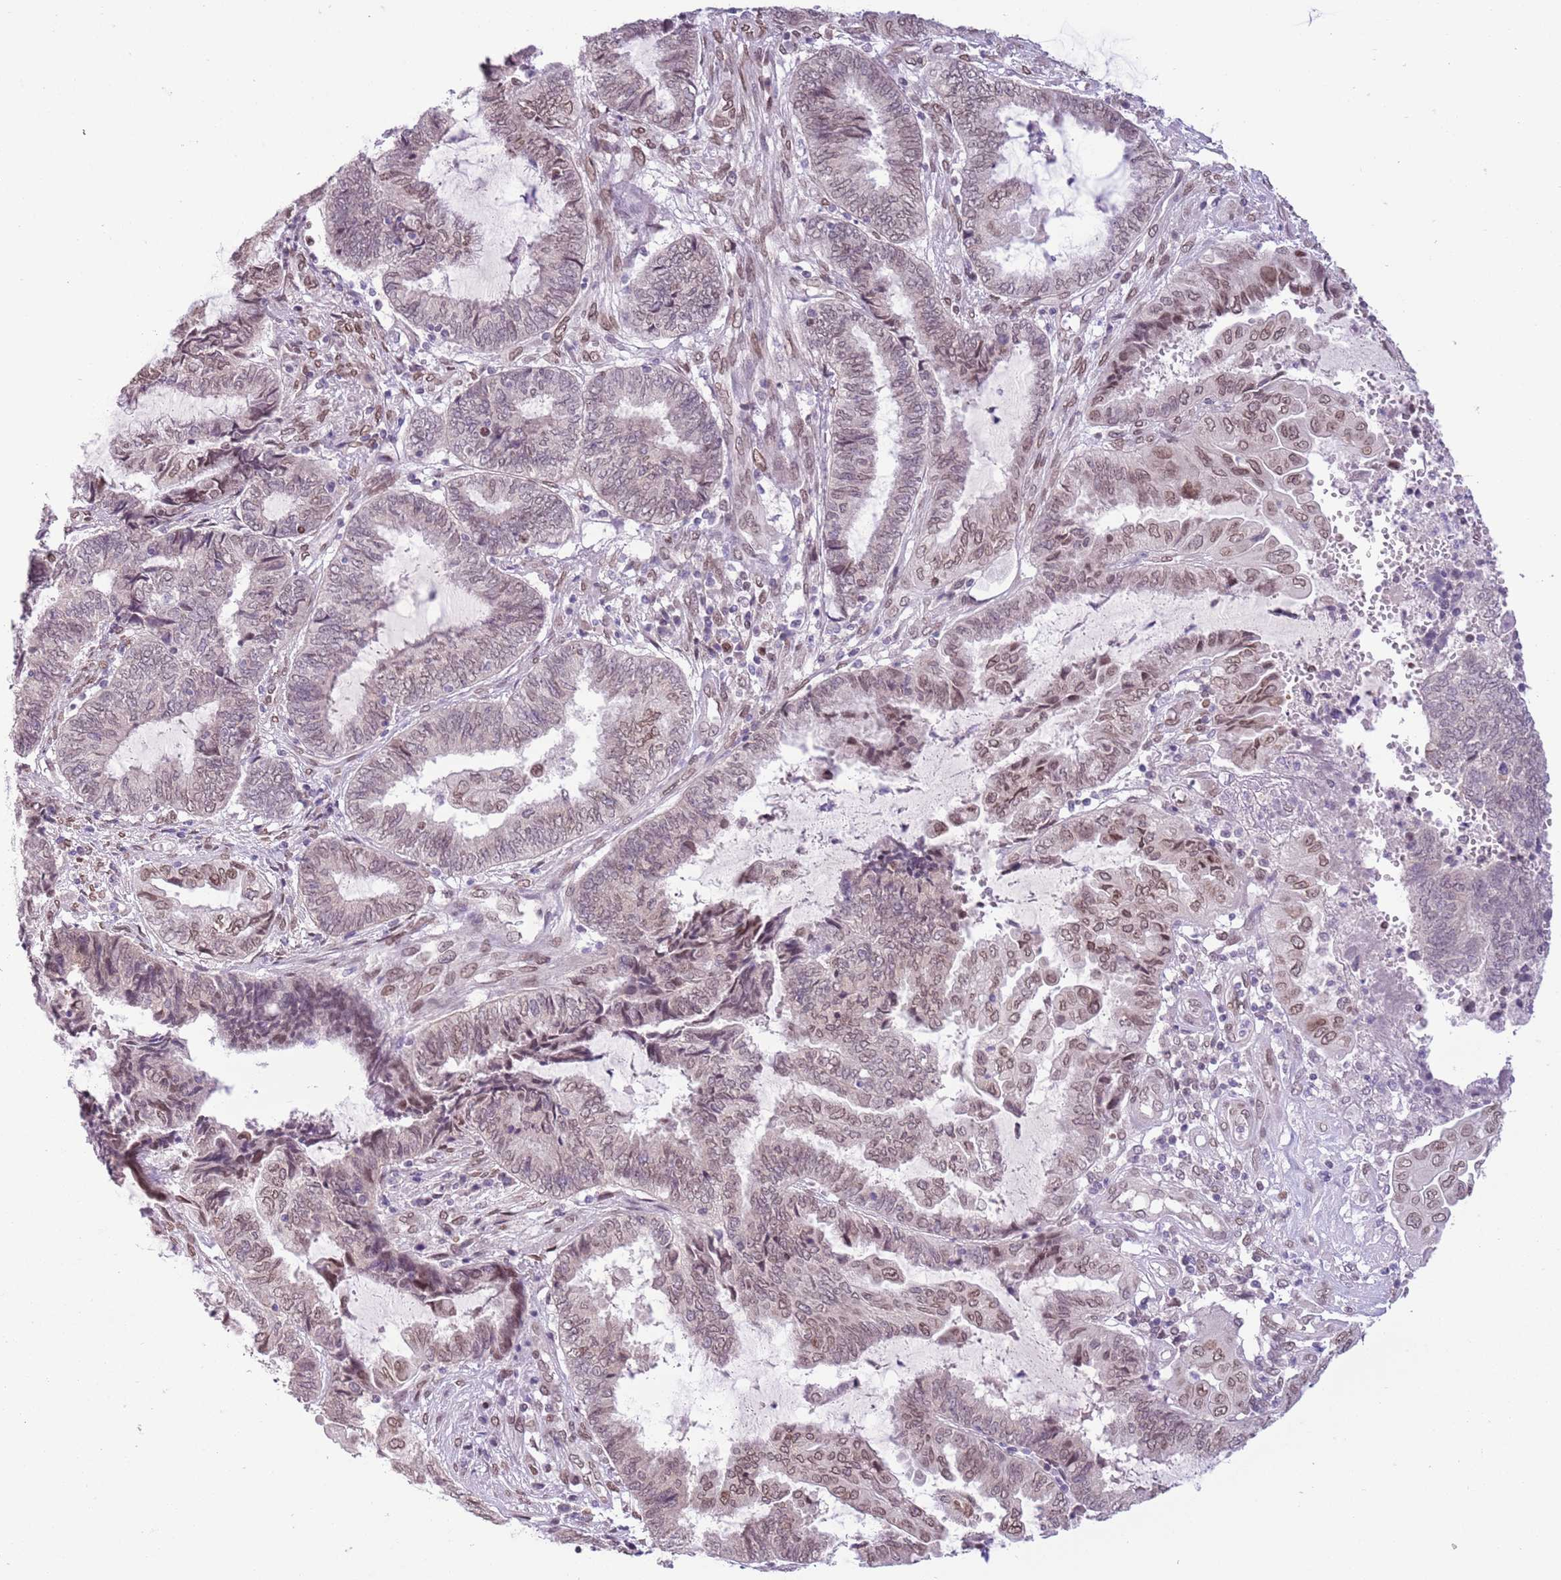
{"staining": {"intensity": "moderate", "quantity": "25%-75%", "location": "cytoplasmic/membranous,nuclear"}, "tissue": "endometrial cancer", "cell_type": "Tumor cells", "image_type": "cancer", "snomed": [{"axis": "morphology", "description": "Adenocarcinoma, NOS"}, {"axis": "topography", "description": "Uterus"}, {"axis": "topography", "description": "Endometrium"}], "caption": "Protein staining of endometrial adenocarcinoma tissue demonstrates moderate cytoplasmic/membranous and nuclear expression in about 25%-75% of tumor cells. Using DAB (3,3'-diaminobenzidine) (brown) and hematoxylin (blue) stains, captured at high magnification using brightfield microscopy.", "gene": "ZGLP1", "patient": {"sex": "female", "age": 70}}